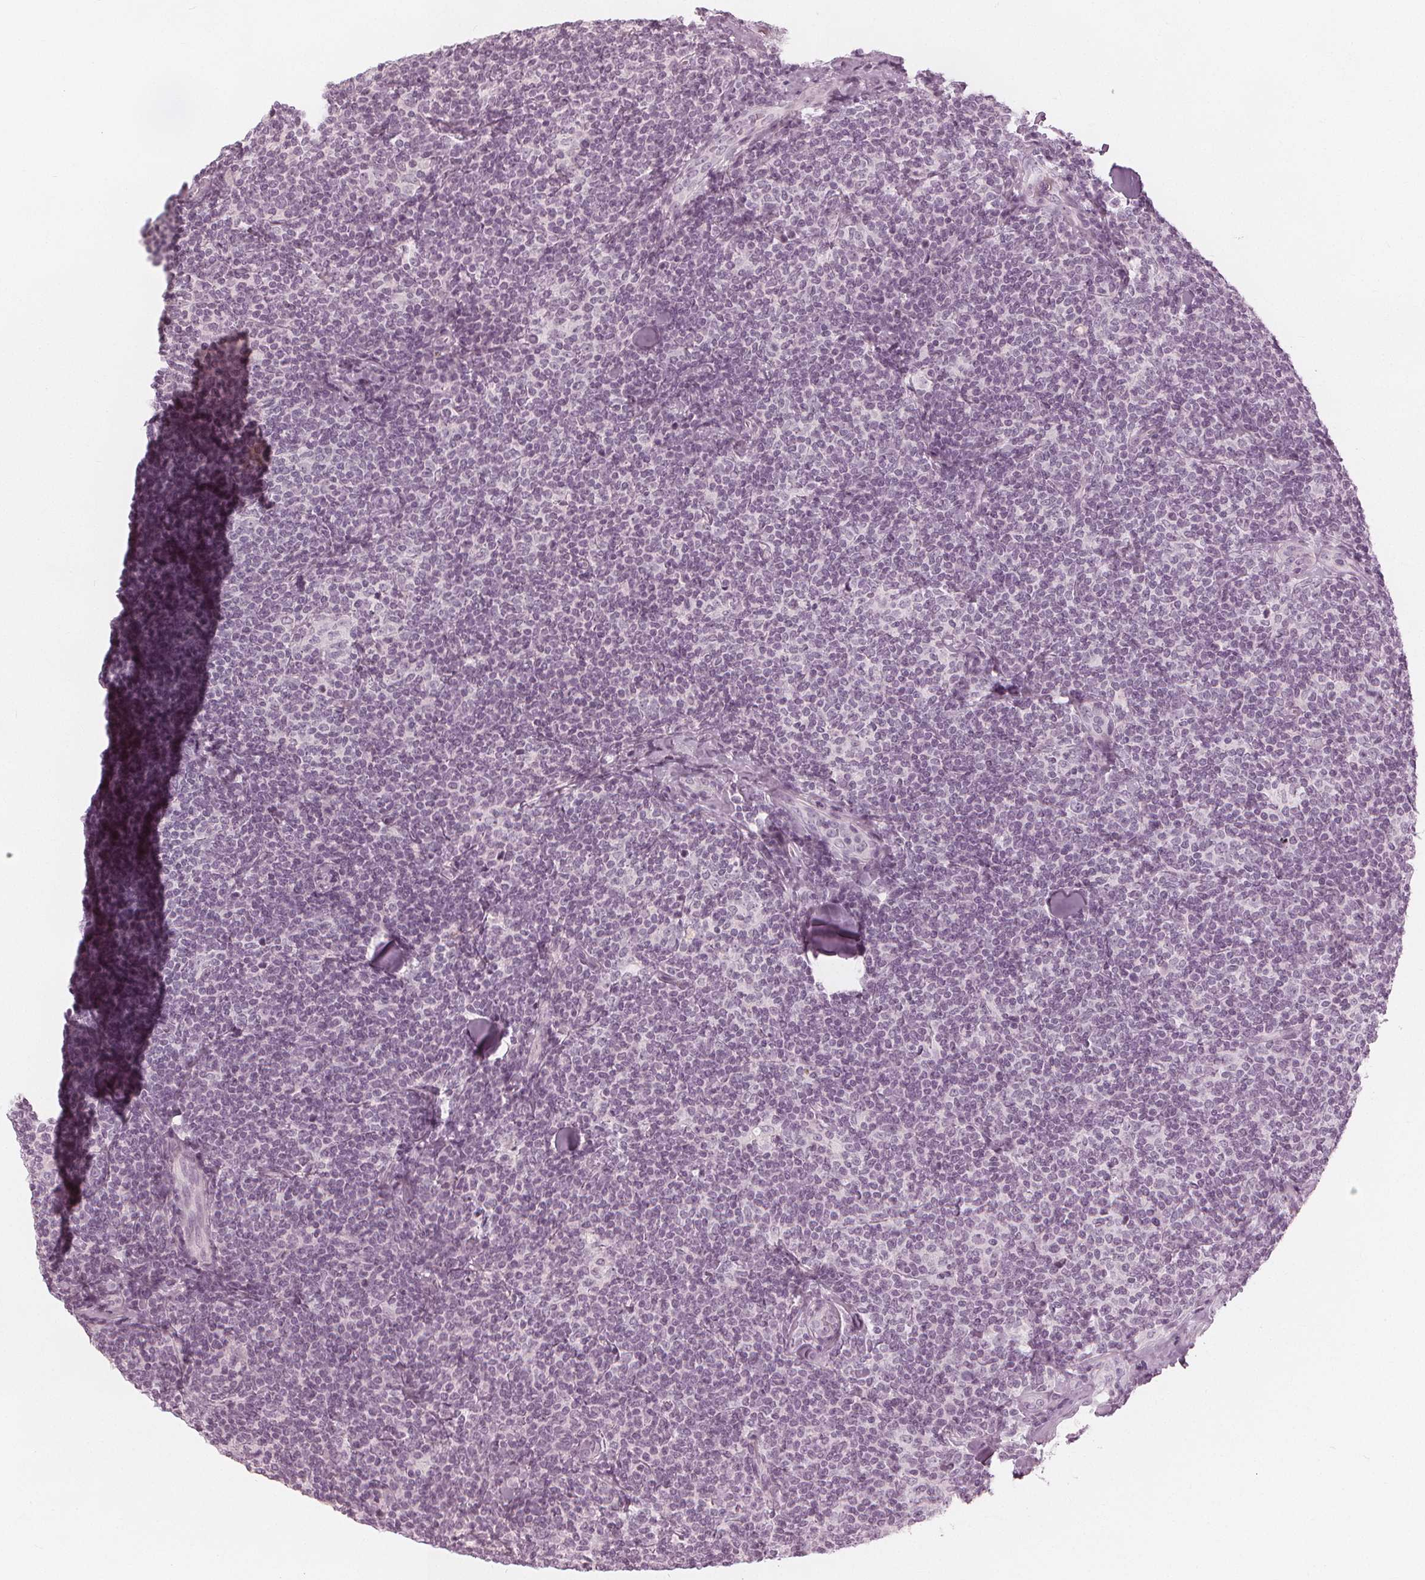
{"staining": {"intensity": "negative", "quantity": "none", "location": "none"}, "tissue": "lymphoma", "cell_type": "Tumor cells", "image_type": "cancer", "snomed": [{"axis": "morphology", "description": "Malignant lymphoma, non-Hodgkin's type, Low grade"}, {"axis": "topography", "description": "Lymph node"}], "caption": "DAB (3,3'-diaminobenzidine) immunohistochemical staining of human lymphoma demonstrates no significant positivity in tumor cells.", "gene": "PAEP", "patient": {"sex": "female", "age": 56}}